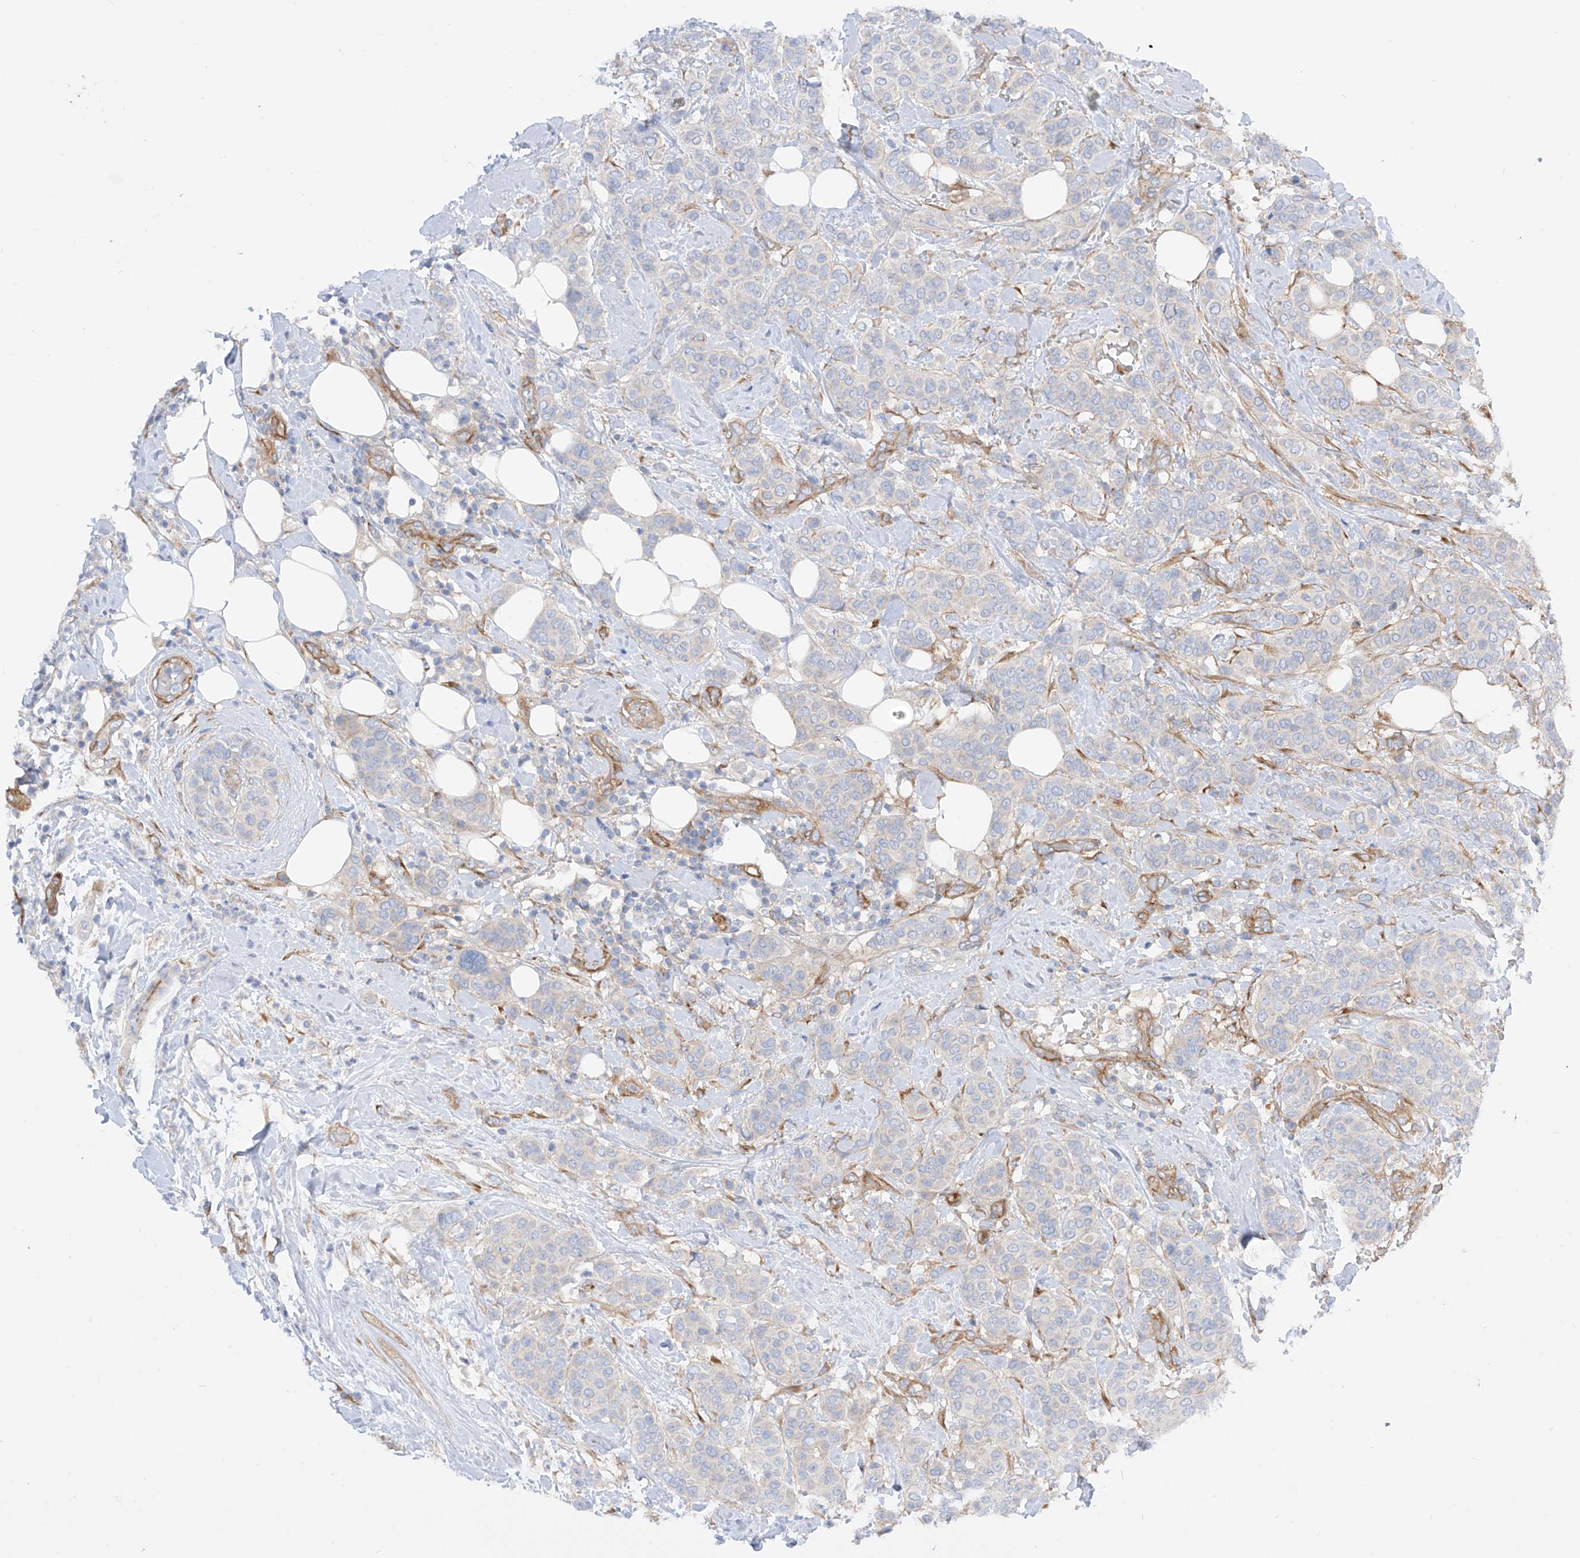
{"staining": {"intensity": "negative", "quantity": "none", "location": "none"}, "tissue": "breast cancer", "cell_type": "Tumor cells", "image_type": "cancer", "snomed": [{"axis": "morphology", "description": "Lobular carcinoma"}, {"axis": "topography", "description": "Breast"}], "caption": "Photomicrograph shows no protein expression in tumor cells of breast lobular carcinoma tissue. (DAB IHC with hematoxylin counter stain).", "gene": "LCA5", "patient": {"sex": "female", "age": 51}}